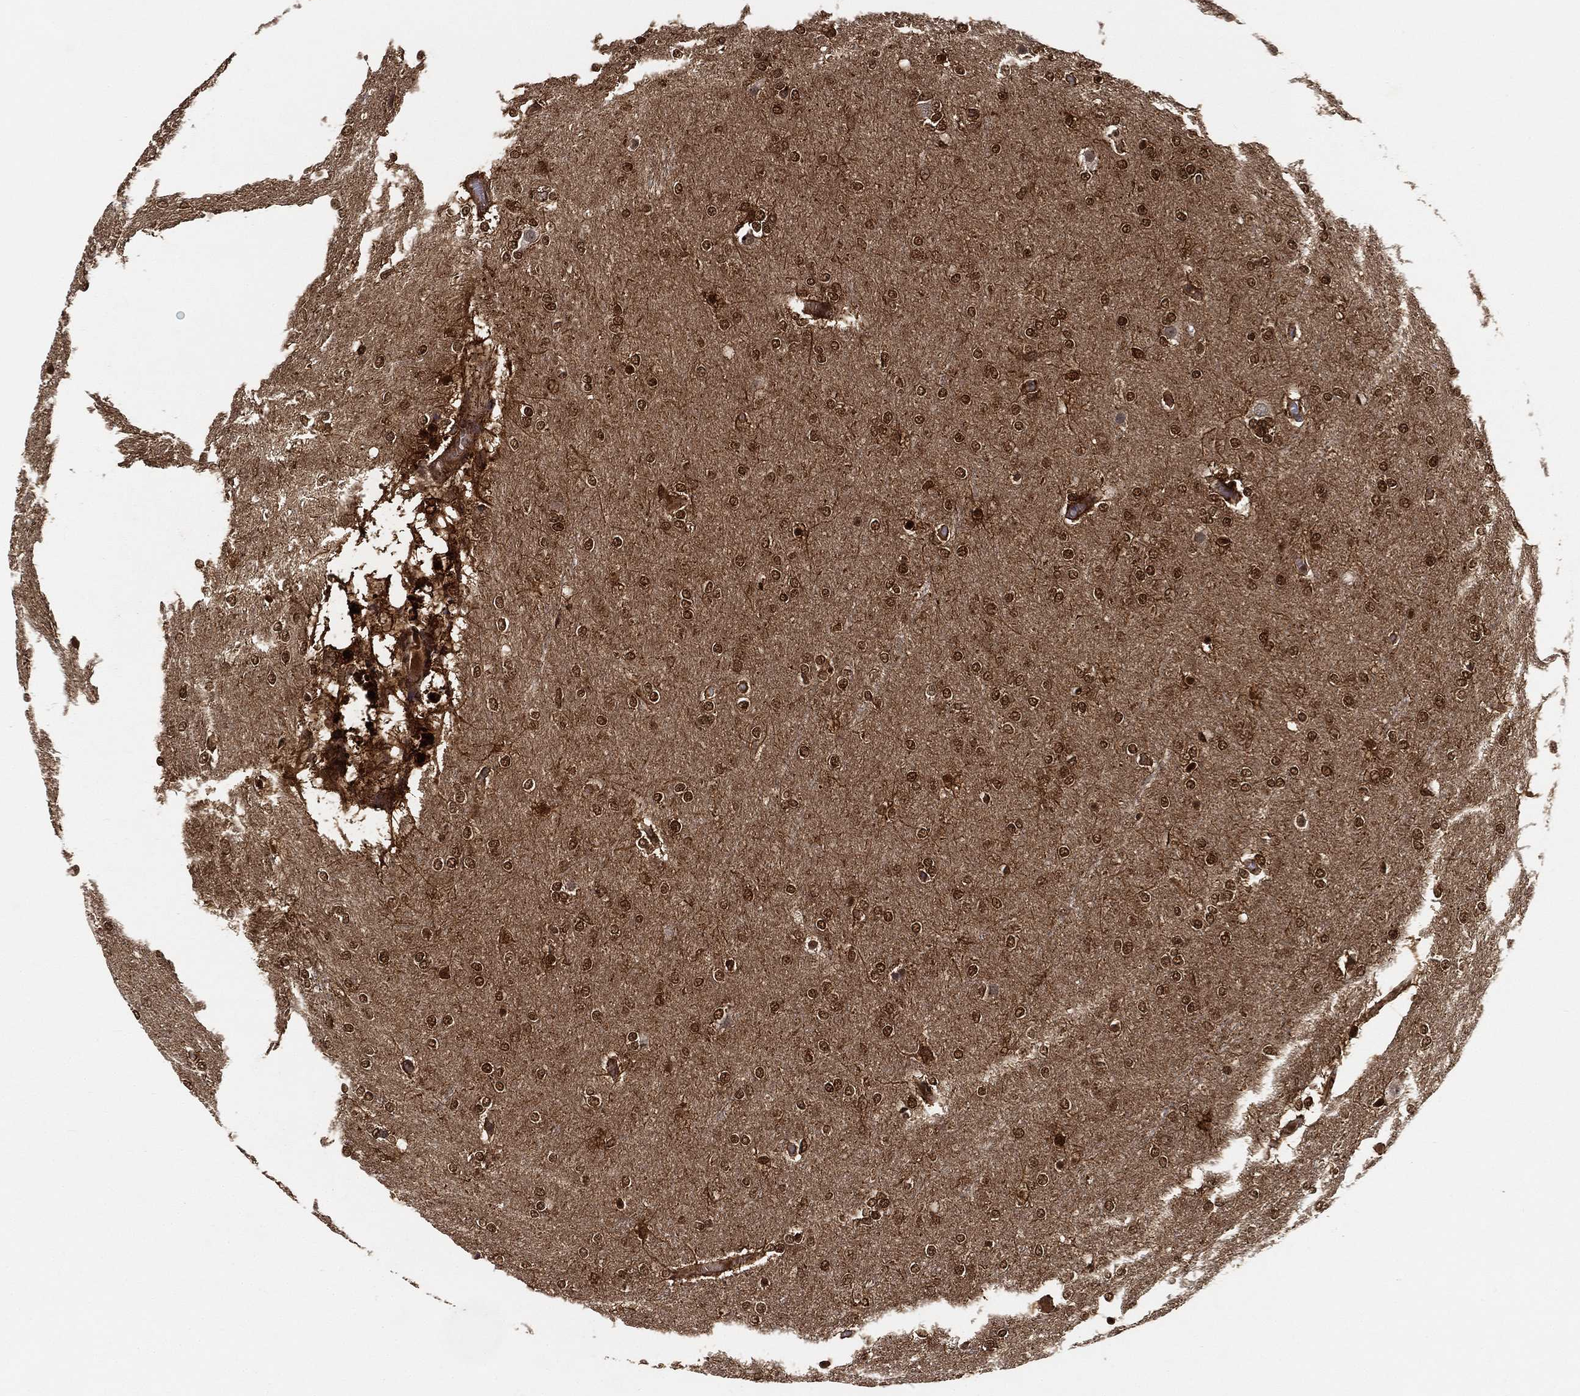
{"staining": {"intensity": "moderate", "quantity": "25%-75%", "location": "nuclear"}, "tissue": "glioma", "cell_type": "Tumor cells", "image_type": "cancer", "snomed": [{"axis": "morphology", "description": "Glioma, malignant, High grade"}, {"axis": "topography", "description": "Brain"}], "caption": "Immunohistochemistry histopathology image of neoplastic tissue: high-grade glioma (malignant) stained using immunohistochemistry (IHC) shows medium levels of moderate protein expression localized specifically in the nuclear of tumor cells, appearing as a nuclear brown color.", "gene": "CRYL1", "patient": {"sex": "female", "age": 61}}